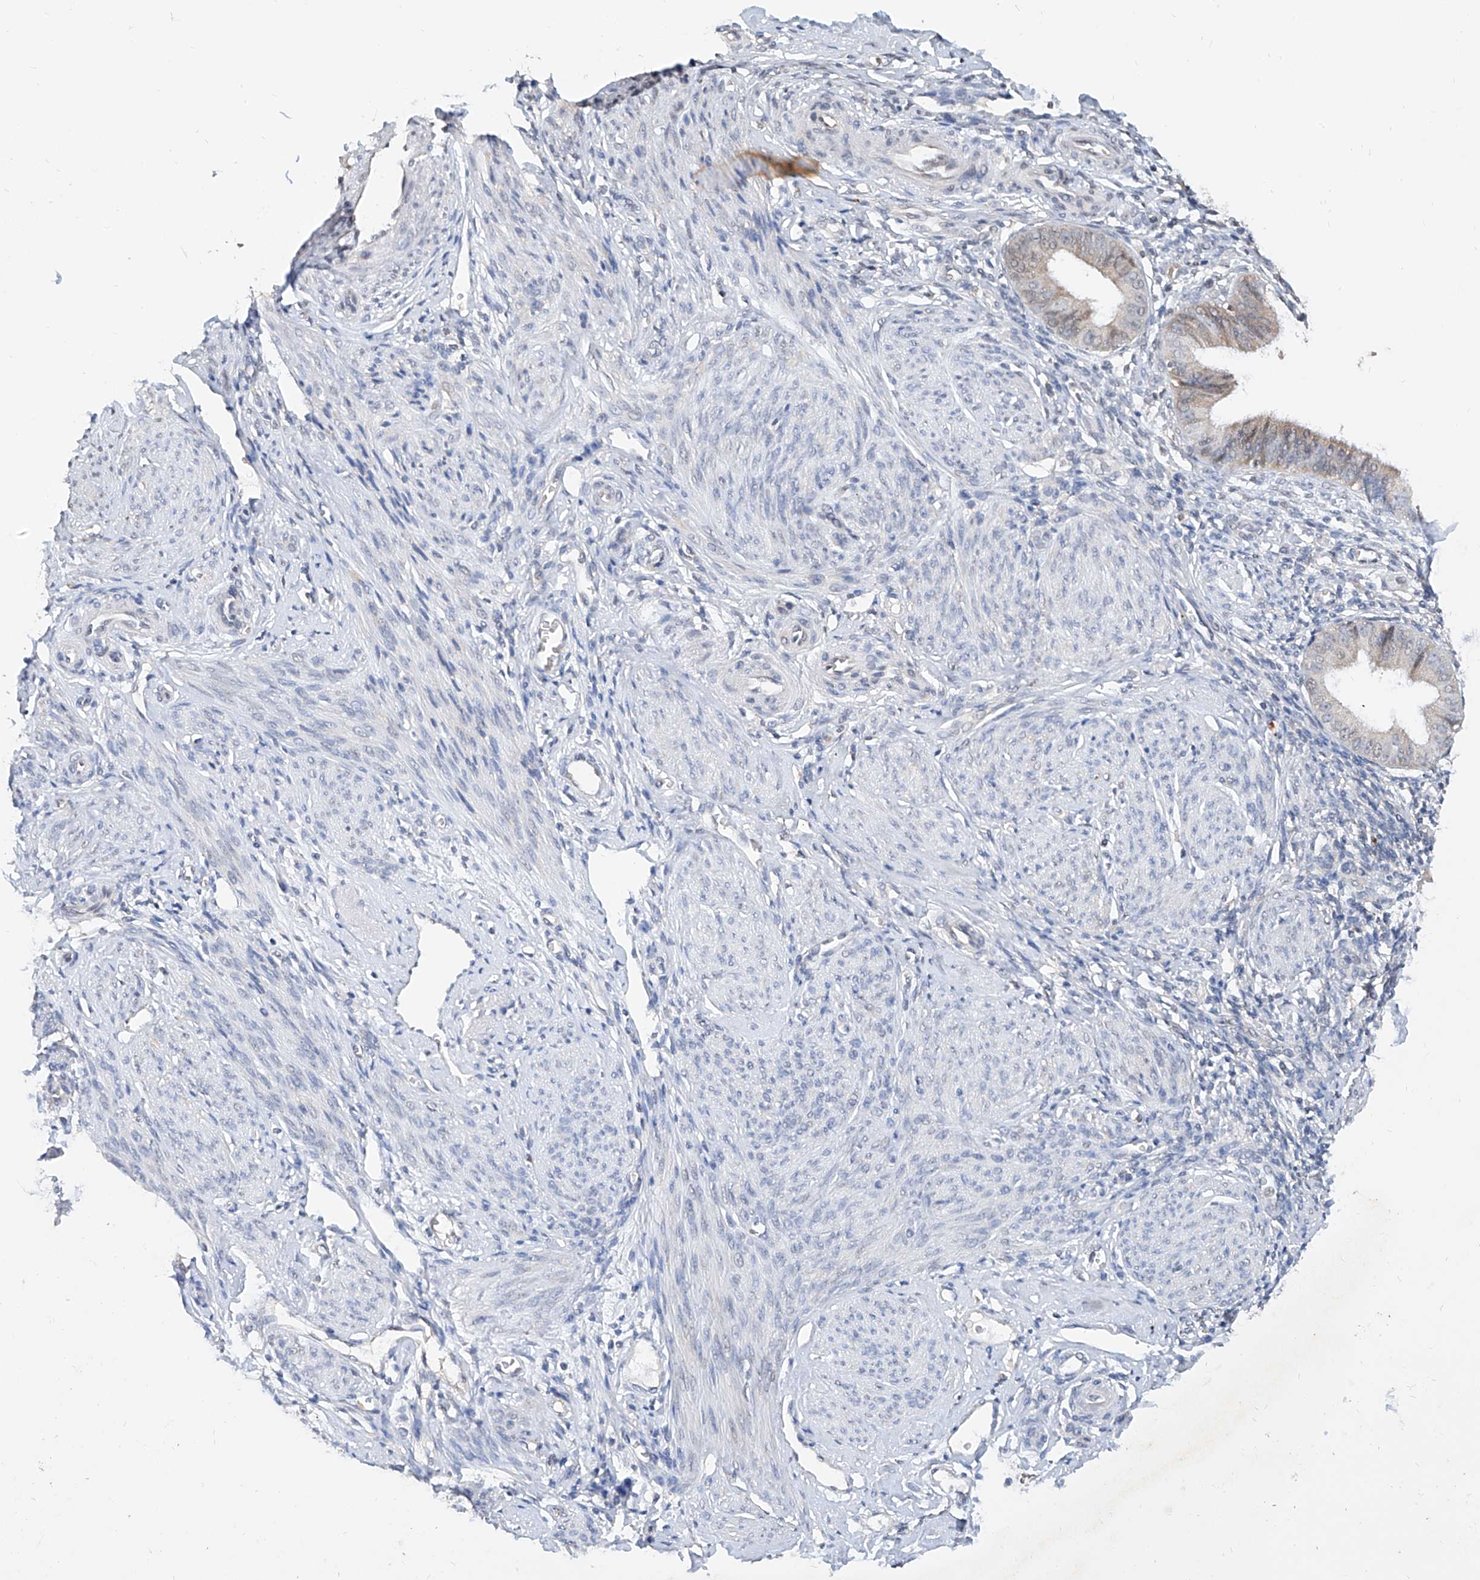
{"staining": {"intensity": "negative", "quantity": "none", "location": "none"}, "tissue": "endometrium", "cell_type": "Cells in endometrial stroma", "image_type": "normal", "snomed": [{"axis": "morphology", "description": "Normal tissue, NOS"}, {"axis": "topography", "description": "Uterus"}, {"axis": "topography", "description": "Endometrium"}], "caption": "Protein analysis of unremarkable endometrium demonstrates no significant expression in cells in endometrial stroma. Brightfield microscopy of IHC stained with DAB (brown) and hematoxylin (blue), captured at high magnification.", "gene": "CARMIL3", "patient": {"sex": "female", "age": 48}}